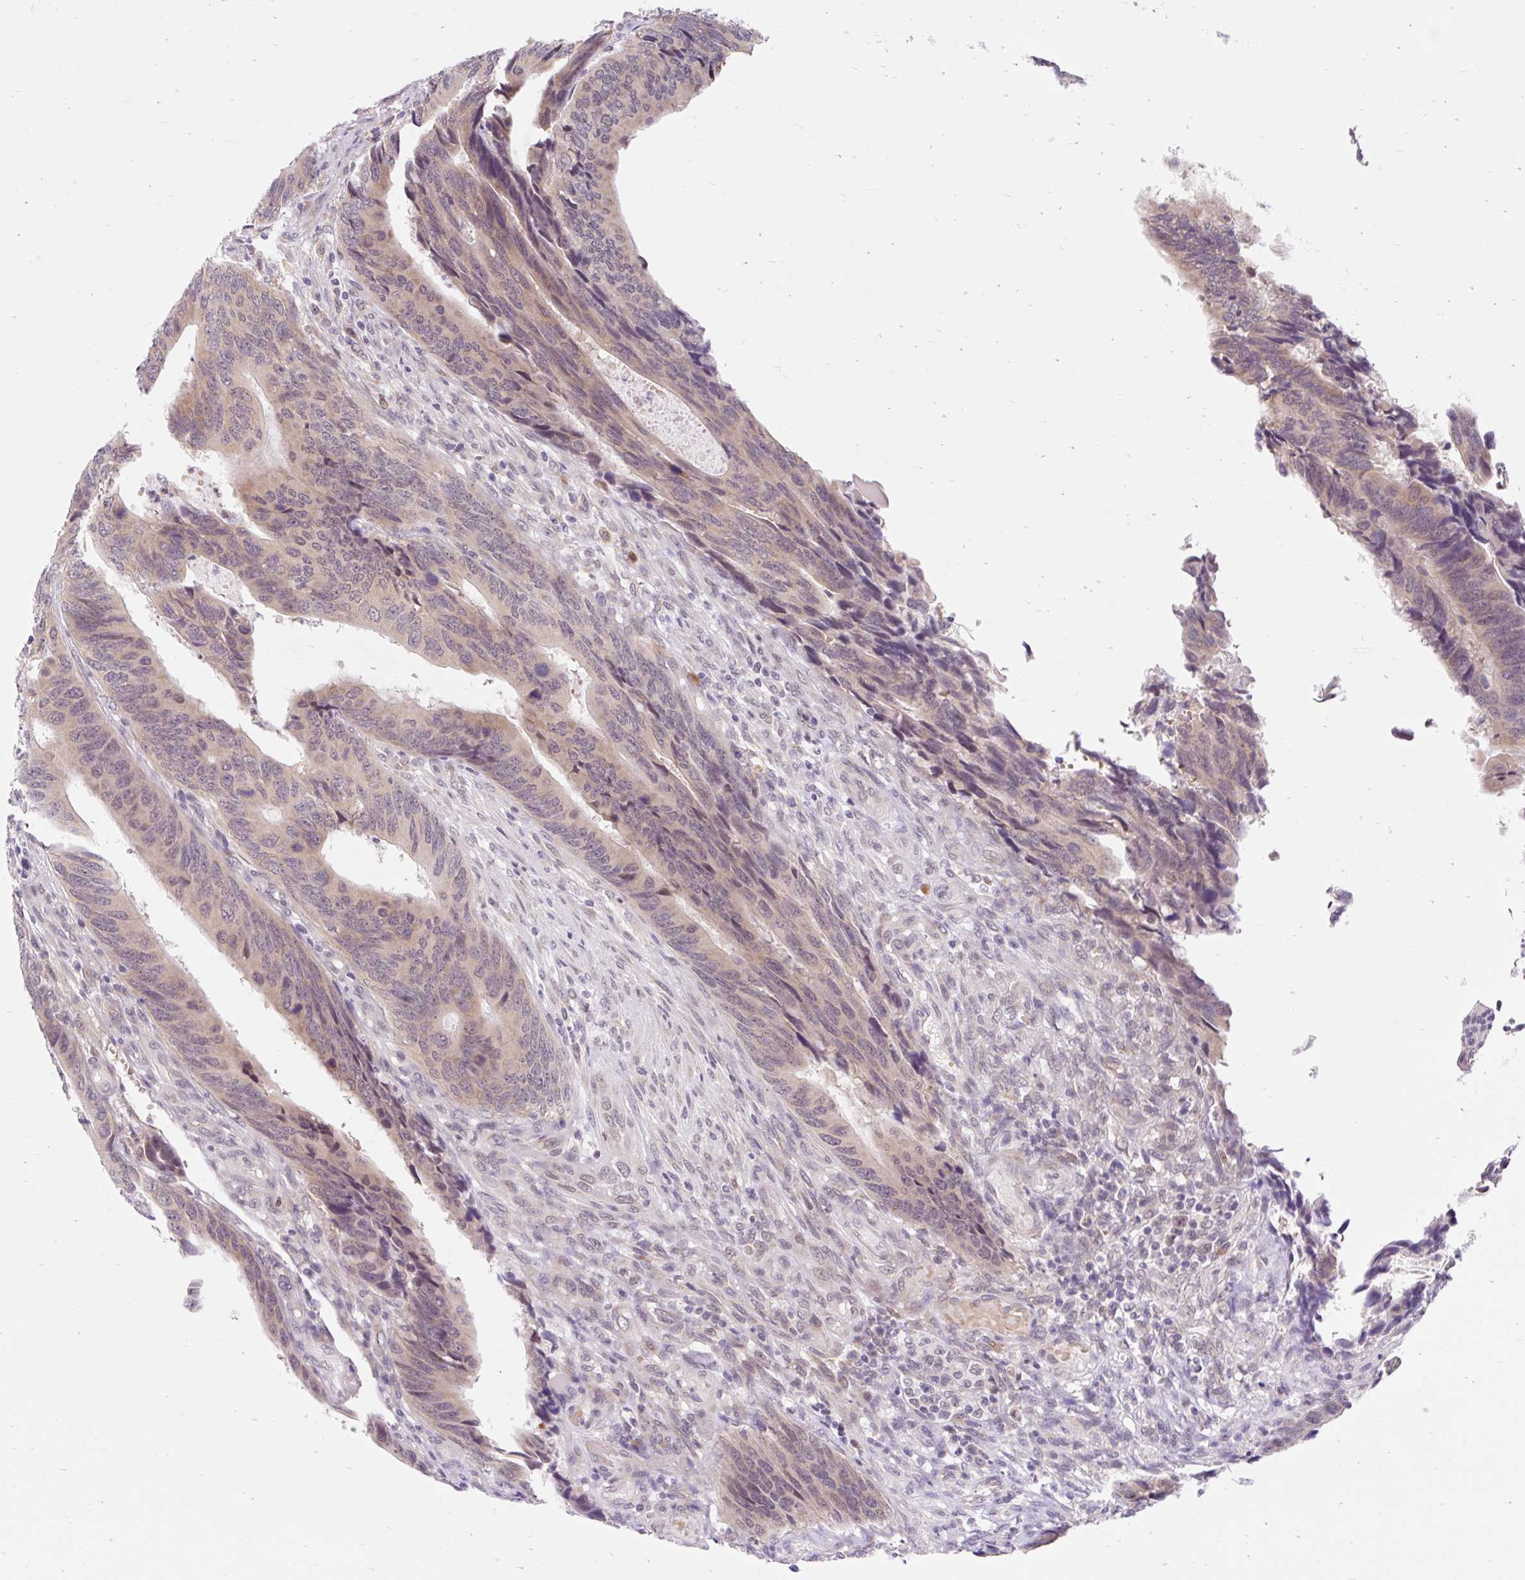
{"staining": {"intensity": "weak", "quantity": ">75%", "location": "cytoplasmic/membranous"}, "tissue": "colorectal cancer", "cell_type": "Tumor cells", "image_type": "cancer", "snomed": [{"axis": "morphology", "description": "Adenocarcinoma, NOS"}, {"axis": "topography", "description": "Colon"}], "caption": "Colorectal cancer (adenocarcinoma) stained with a brown dye exhibits weak cytoplasmic/membranous positive positivity in about >75% of tumor cells.", "gene": "SRSF10", "patient": {"sex": "male", "age": 87}}